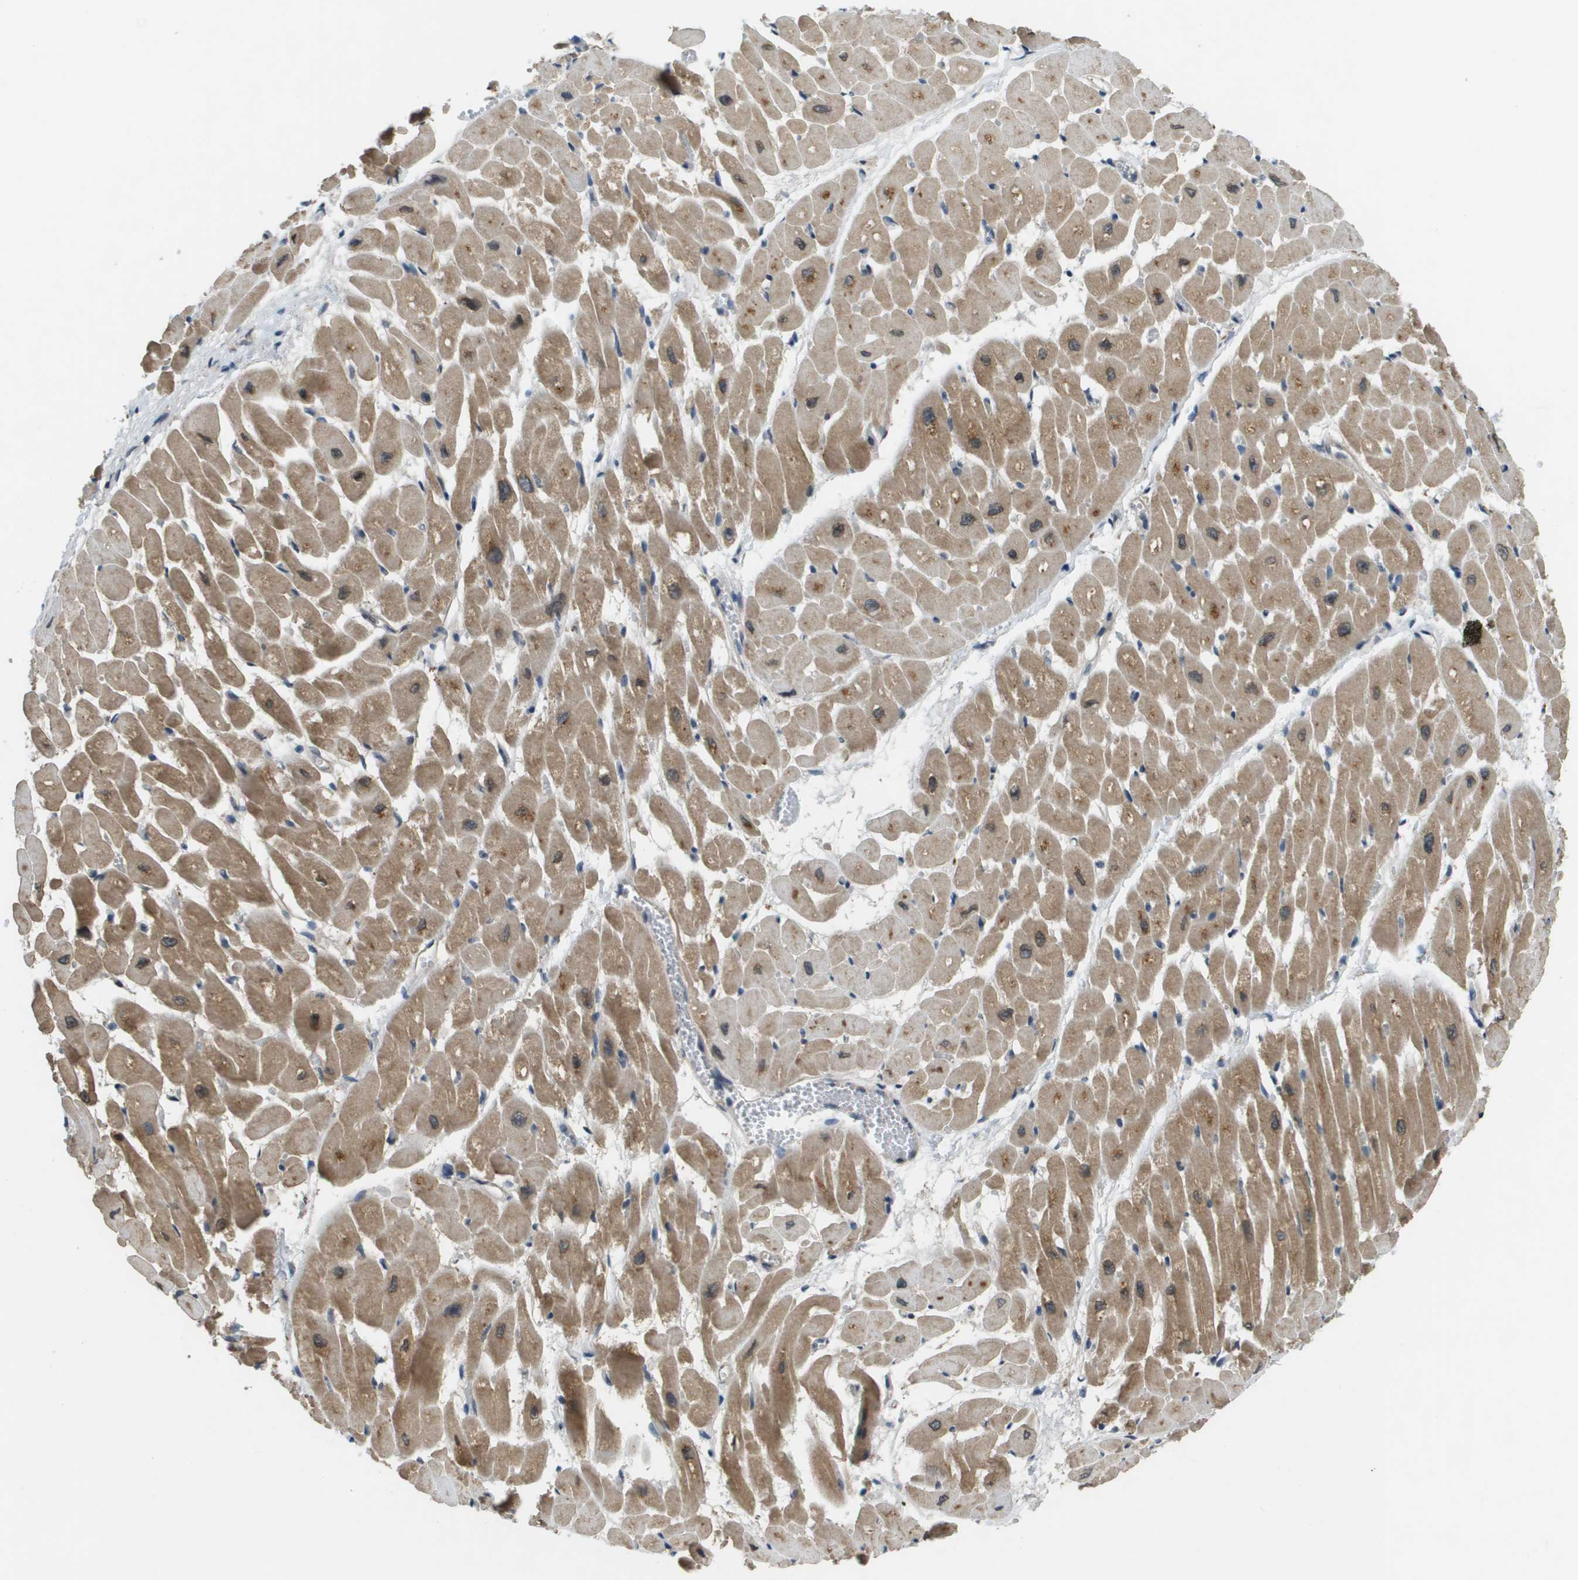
{"staining": {"intensity": "moderate", "quantity": ">75%", "location": "cytoplasmic/membranous"}, "tissue": "heart muscle", "cell_type": "Cardiomyocytes", "image_type": "normal", "snomed": [{"axis": "morphology", "description": "Normal tissue, NOS"}, {"axis": "topography", "description": "Heart"}], "caption": "DAB (3,3'-diaminobenzidine) immunohistochemical staining of normal human heart muscle shows moderate cytoplasmic/membranous protein staining in about >75% of cardiomyocytes.", "gene": "CDKN2C", "patient": {"sex": "male", "age": 45}}